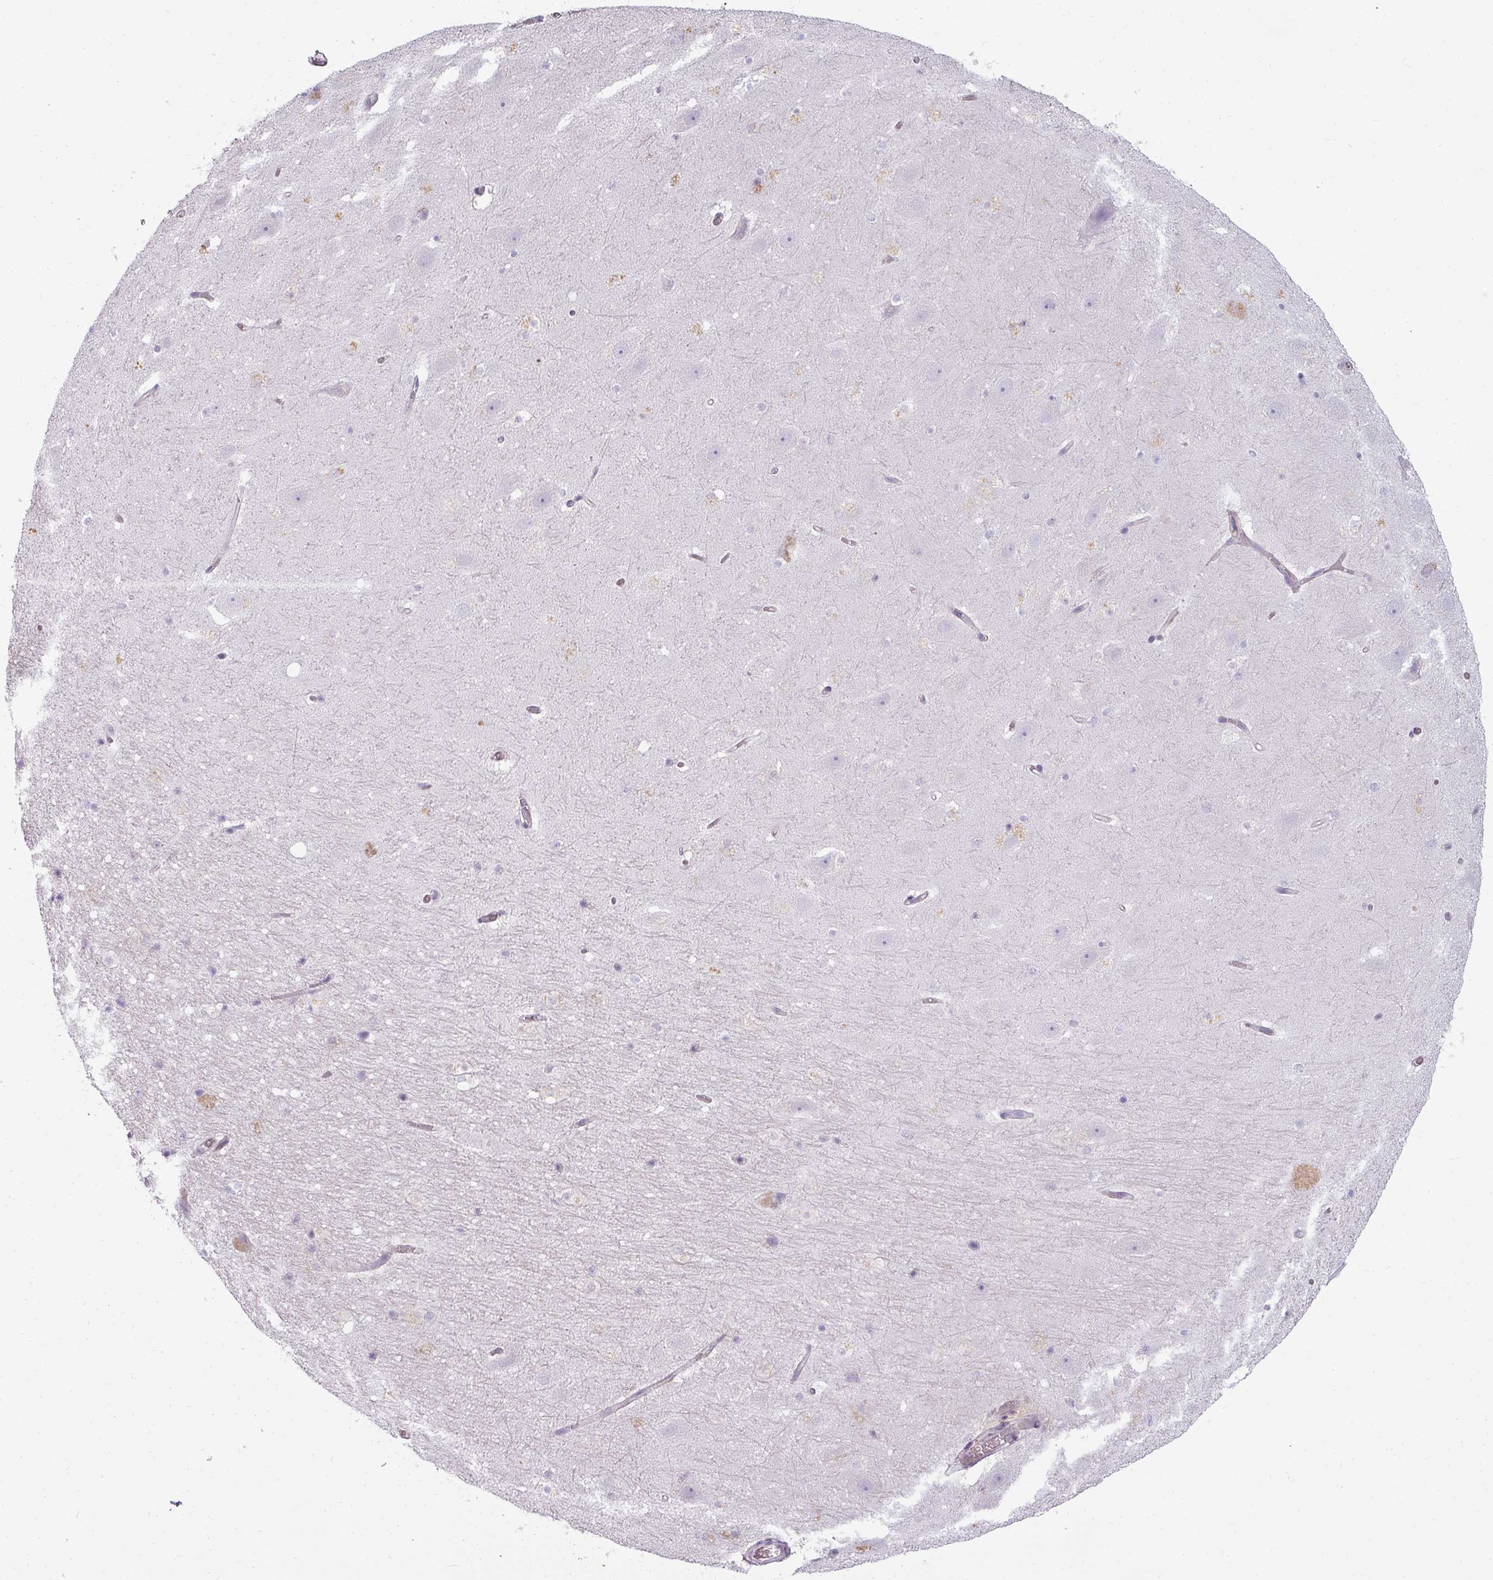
{"staining": {"intensity": "negative", "quantity": "none", "location": "none"}, "tissue": "hippocampus", "cell_type": "Glial cells", "image_type": "normal", "snomed": [{"axis": "morphology", "description": "Normal tissue, NOS"}, {"axis": "topography", "description": "Hippocampus"}], "caption": "Immunohistochemistry of unremarkable hippocampus reveals no positivity in glial cells. Nuclei are stained in blue.", "gene": "ASB1", "patient": {"sex": "male", "age": 37}}